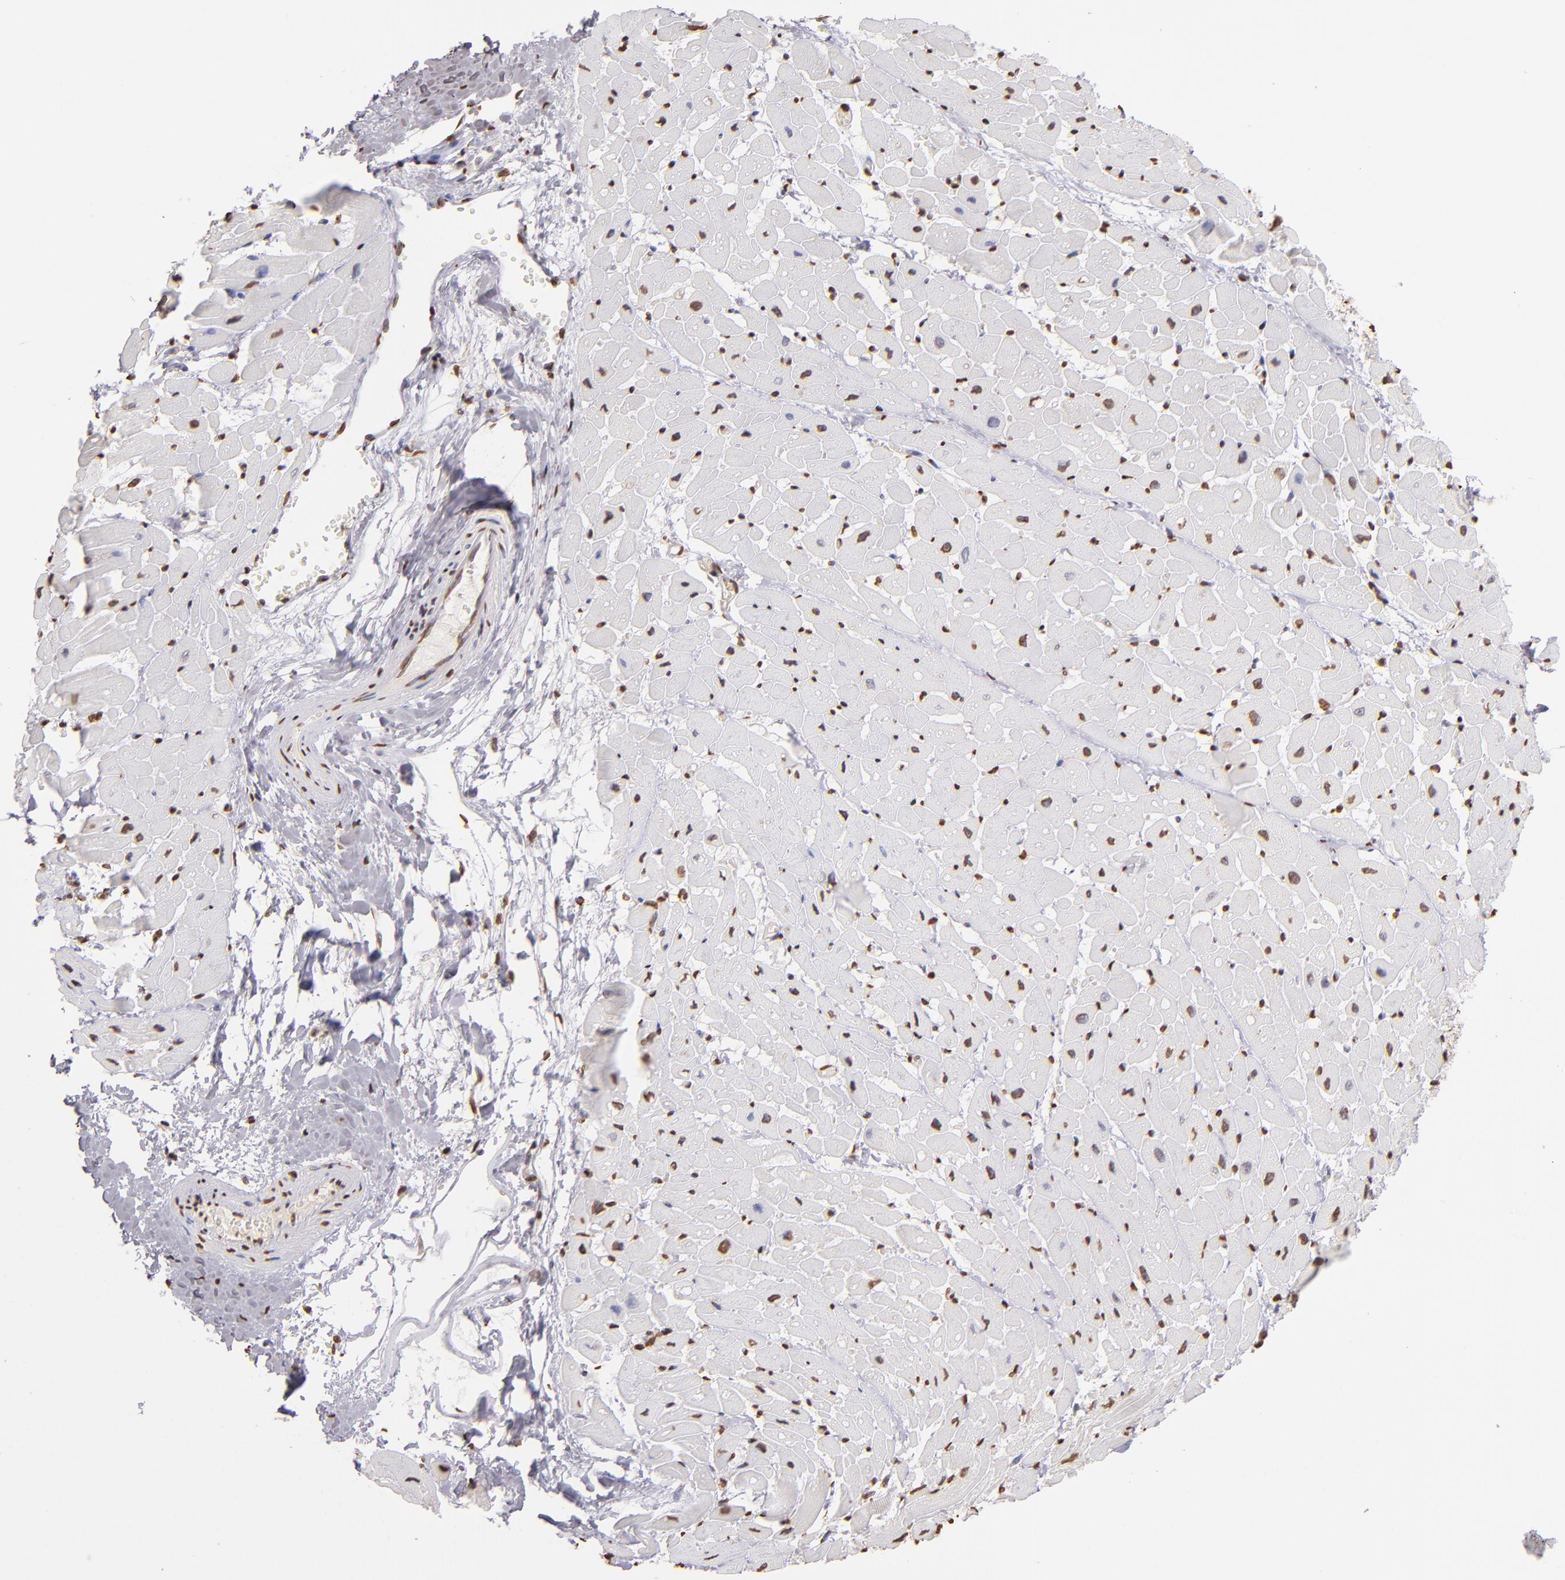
{"staining": {"intensity": "moderate", "quantity": ">75%", "location": "nuclear"}, "tissue": "heart muscle", "cell_type": "Cardiomyocytes", "image_type": "normal", "snomed": [{"axis": "morphology", "description": "Normal tissue, NOS"}, {"axis": "topography", "description": "Heart"}], "caption": "Immunohistochemistry (IHC) histopathology image of normal heart muscle stained for a protein (brown), which reveals medium levels of moderate nuclear expression in approximately >75% of cardiomyocytes.", "gene": "LBX1", "patient": {"sex": "male", "age": 45}}